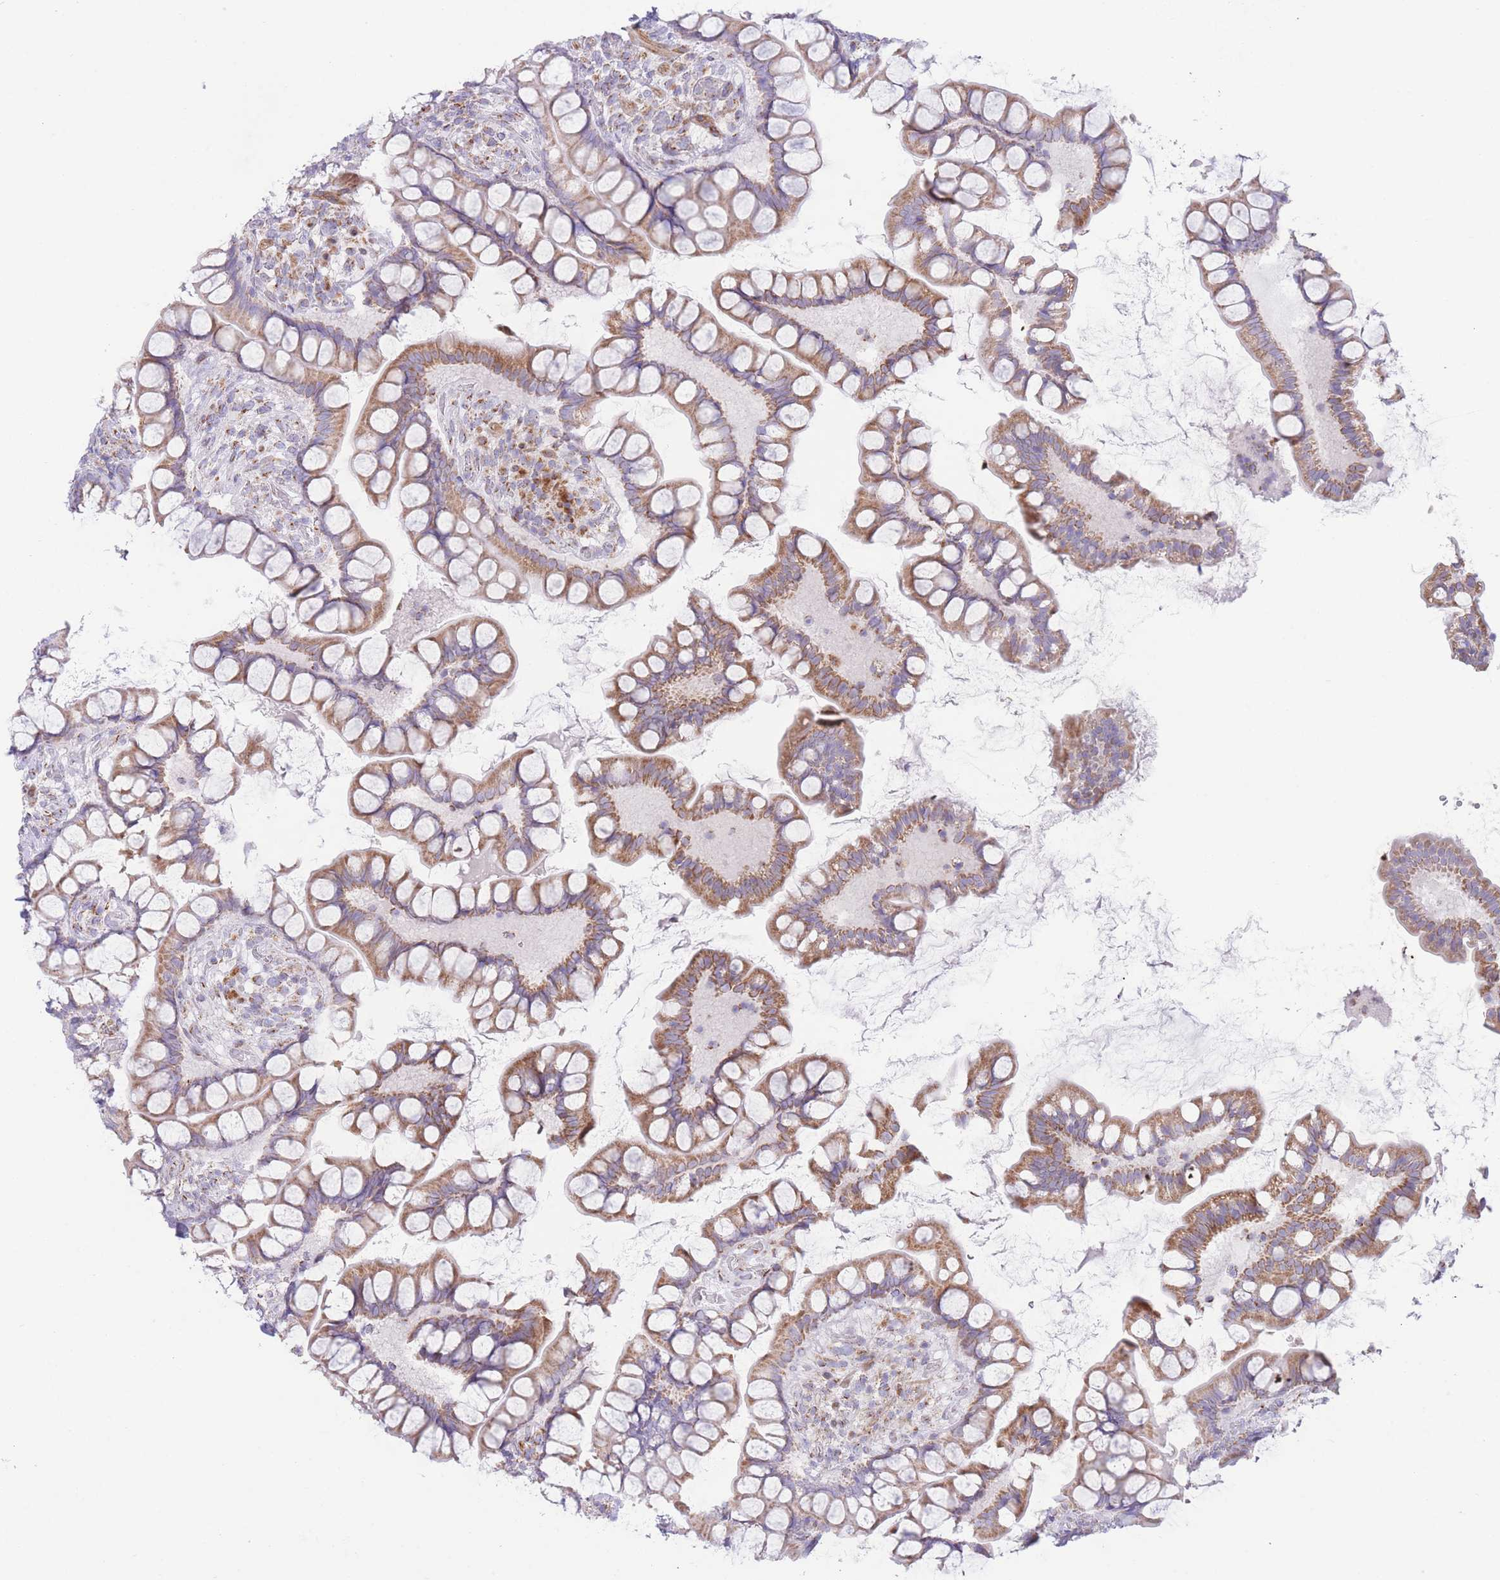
{"staining": {"intensity": "moderate", "quantity": ">75%", "location": "cytoplasmic/membranous"}, "tissue": "small intestine", "cell_type": "Glandular cells", "image_type": "normal", "snomed": [{"axis": "morphology", "description": "Normal tissue, NOS"}, {"axis": "topography", "description": "Small intestine"}], "caption": "Protein expression analysis of unremarkable human small intestine reveals moderate cytoplasmic/membranous staining in approximately >75% of glandular cells. The protein of interest is stained brown, and the nuclei are stained in blue (DAB (3,3'-diaminobenzidine) IHC with brightfield microscopy, high magnification).", "gene": "MPND", "patient": {"sex": "male", "age": 70}}